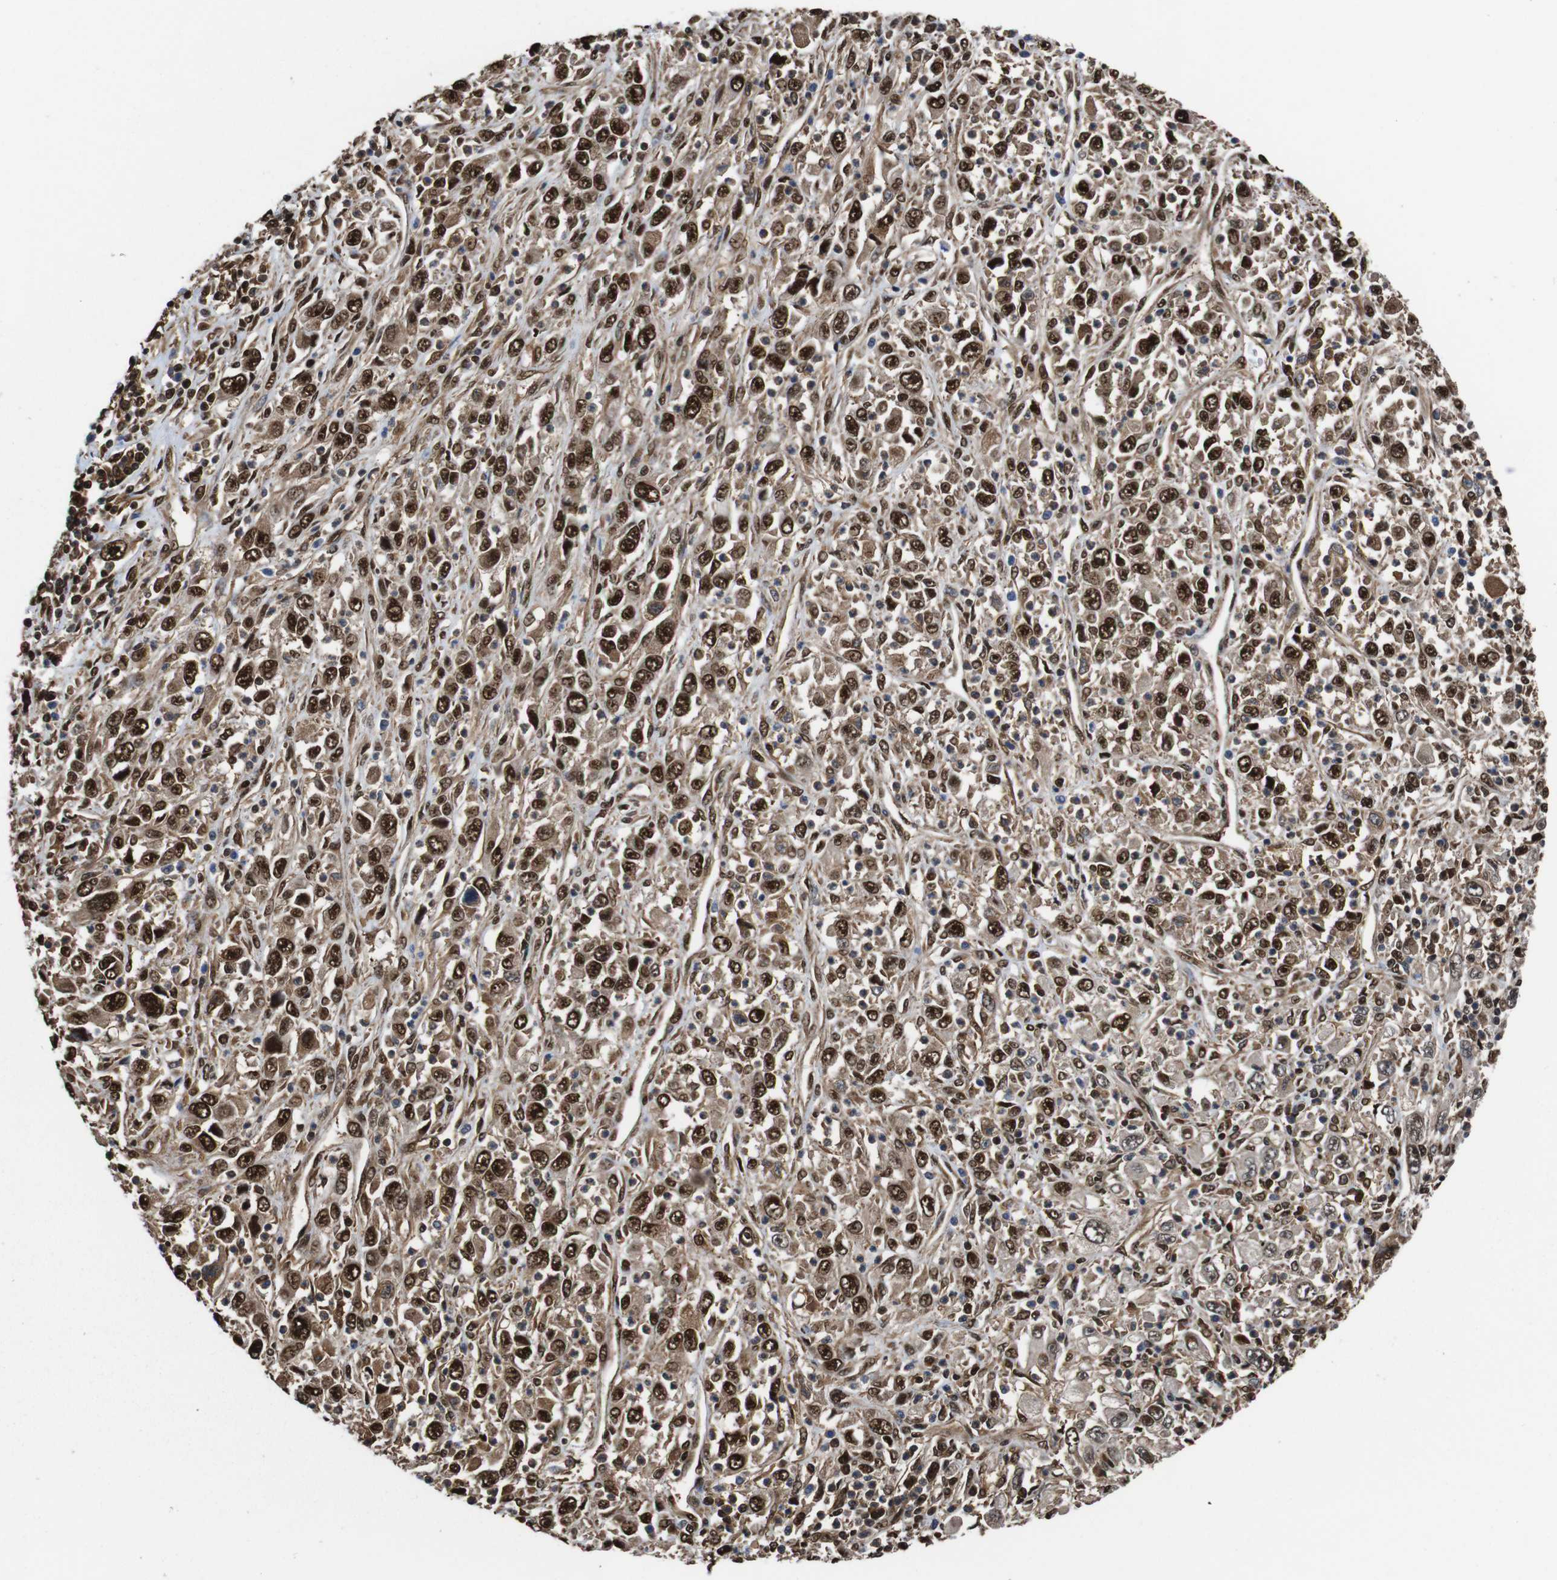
{"staining": {"intensity": "strong", "quantity": ">75%", "location": "cytoplasmic/membranous,nuclear"}, "tissue": "melanoma", "cell_type": "Tumor cells", "image_type": "cancer", "snomed": [{"axis": "morphology", "description": "Malignant melanoma, Metastatic site"}, {"axis": "topography", "description": "Skin"}], "caption": "The histopathology image demonstrates a brown stain indicating the presence of a protein in the cytoplasmic/membranous and nuclear of tumor cells in malignant melanoma (metastatic site).", "gene": "VCP", "patient": {"sex": "female", "age": 56}}